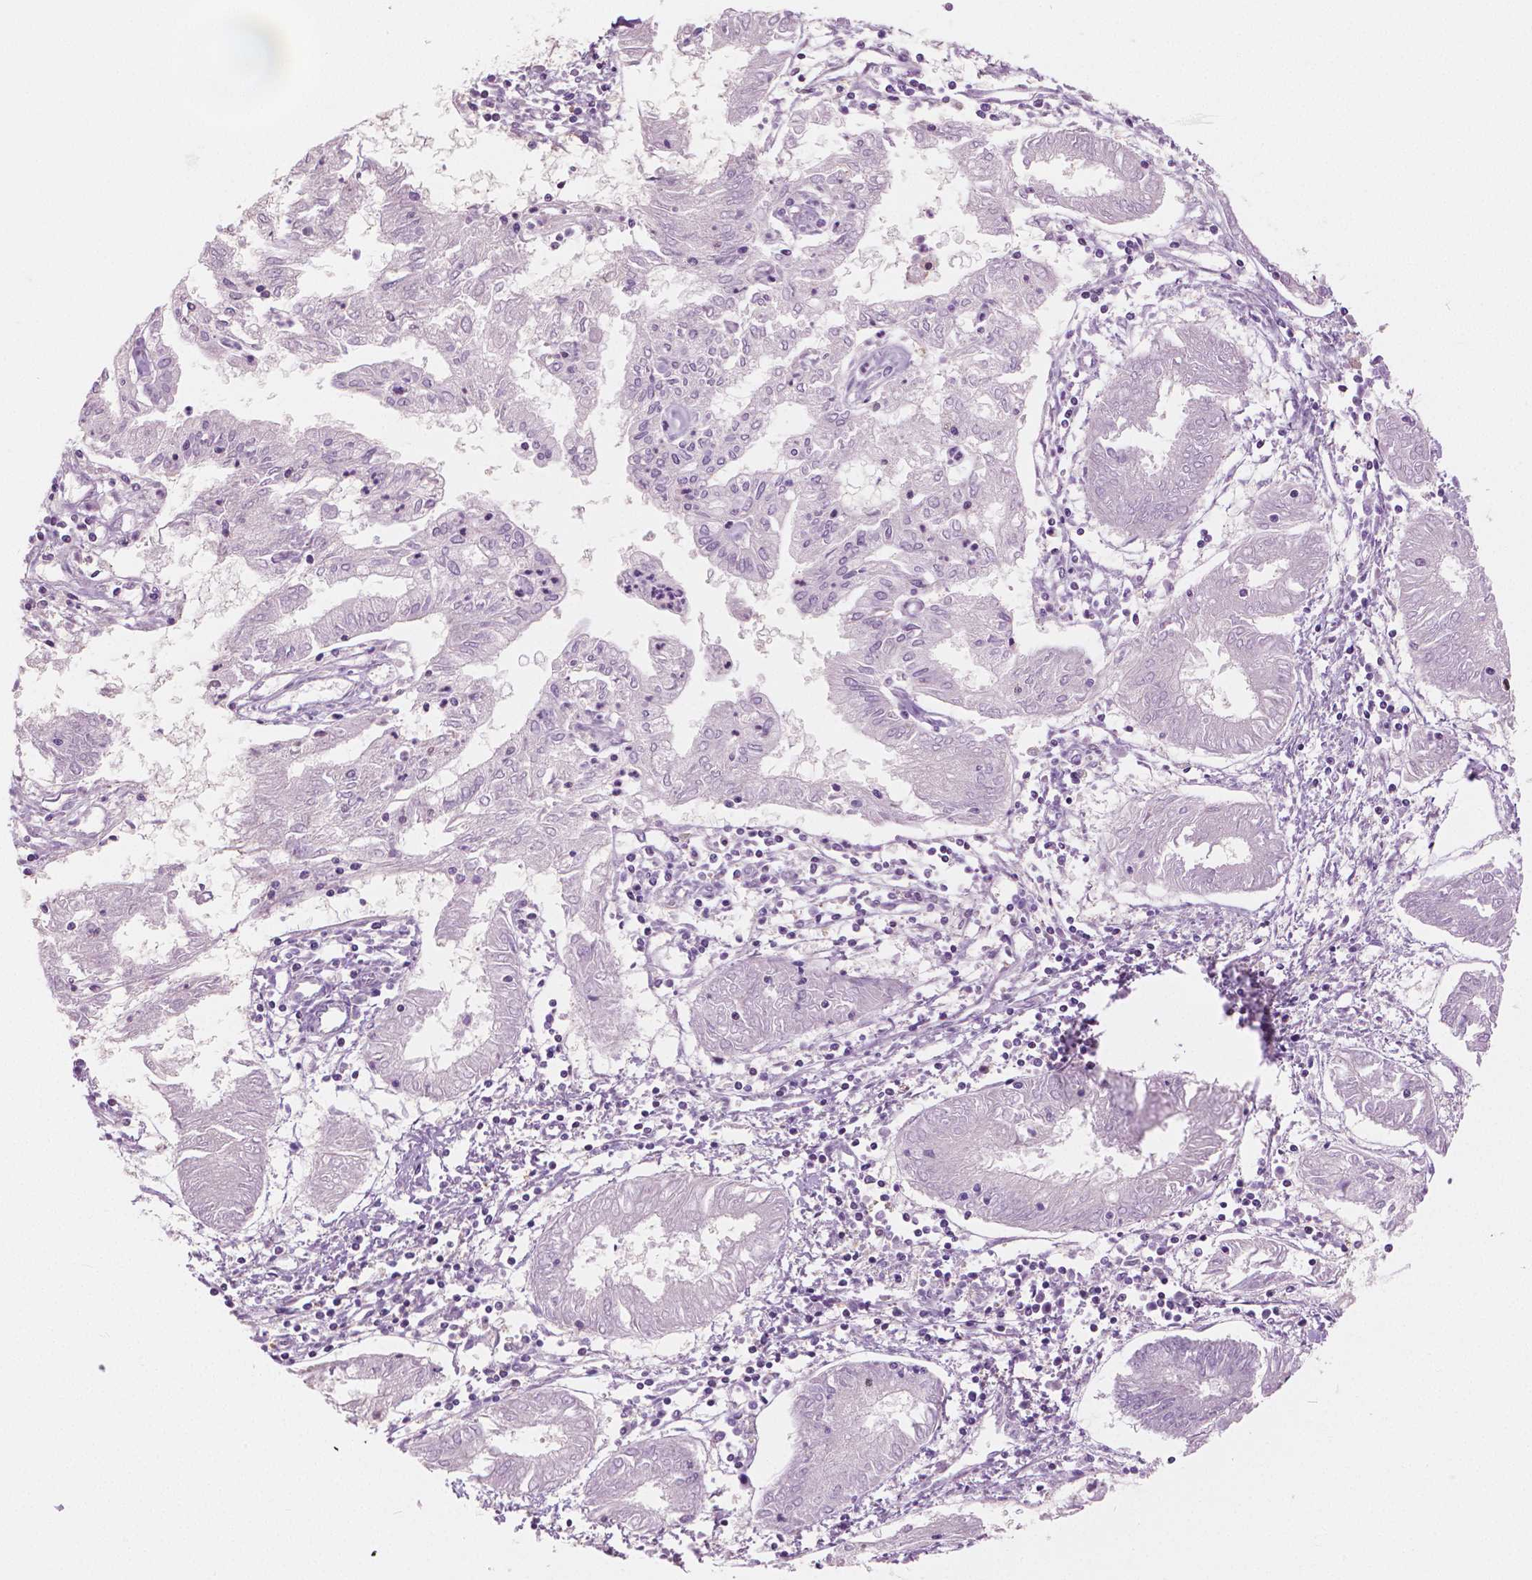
{"staining": {"intensity": "negative", "quantity": "none", "location": "none"}, "tissue": "endometrial cancer", "cell_type": "Tumor cells", "image_type": "cancer", "snomed": [{"axis": "morphology", "description": "Adenocarcinoma, NOS"}, {"axis": "topography", "description": "Endometrium"}], "caption": "Immunohistochemistry (IHC) micrograph of neoplastic tissue: human adenocarcinoma (endometrial) stained with DAB demonstrates no significant protein positivity in tumor cells.", "gene": "GALM", "patient": {"sex": "female", "age": 68}}